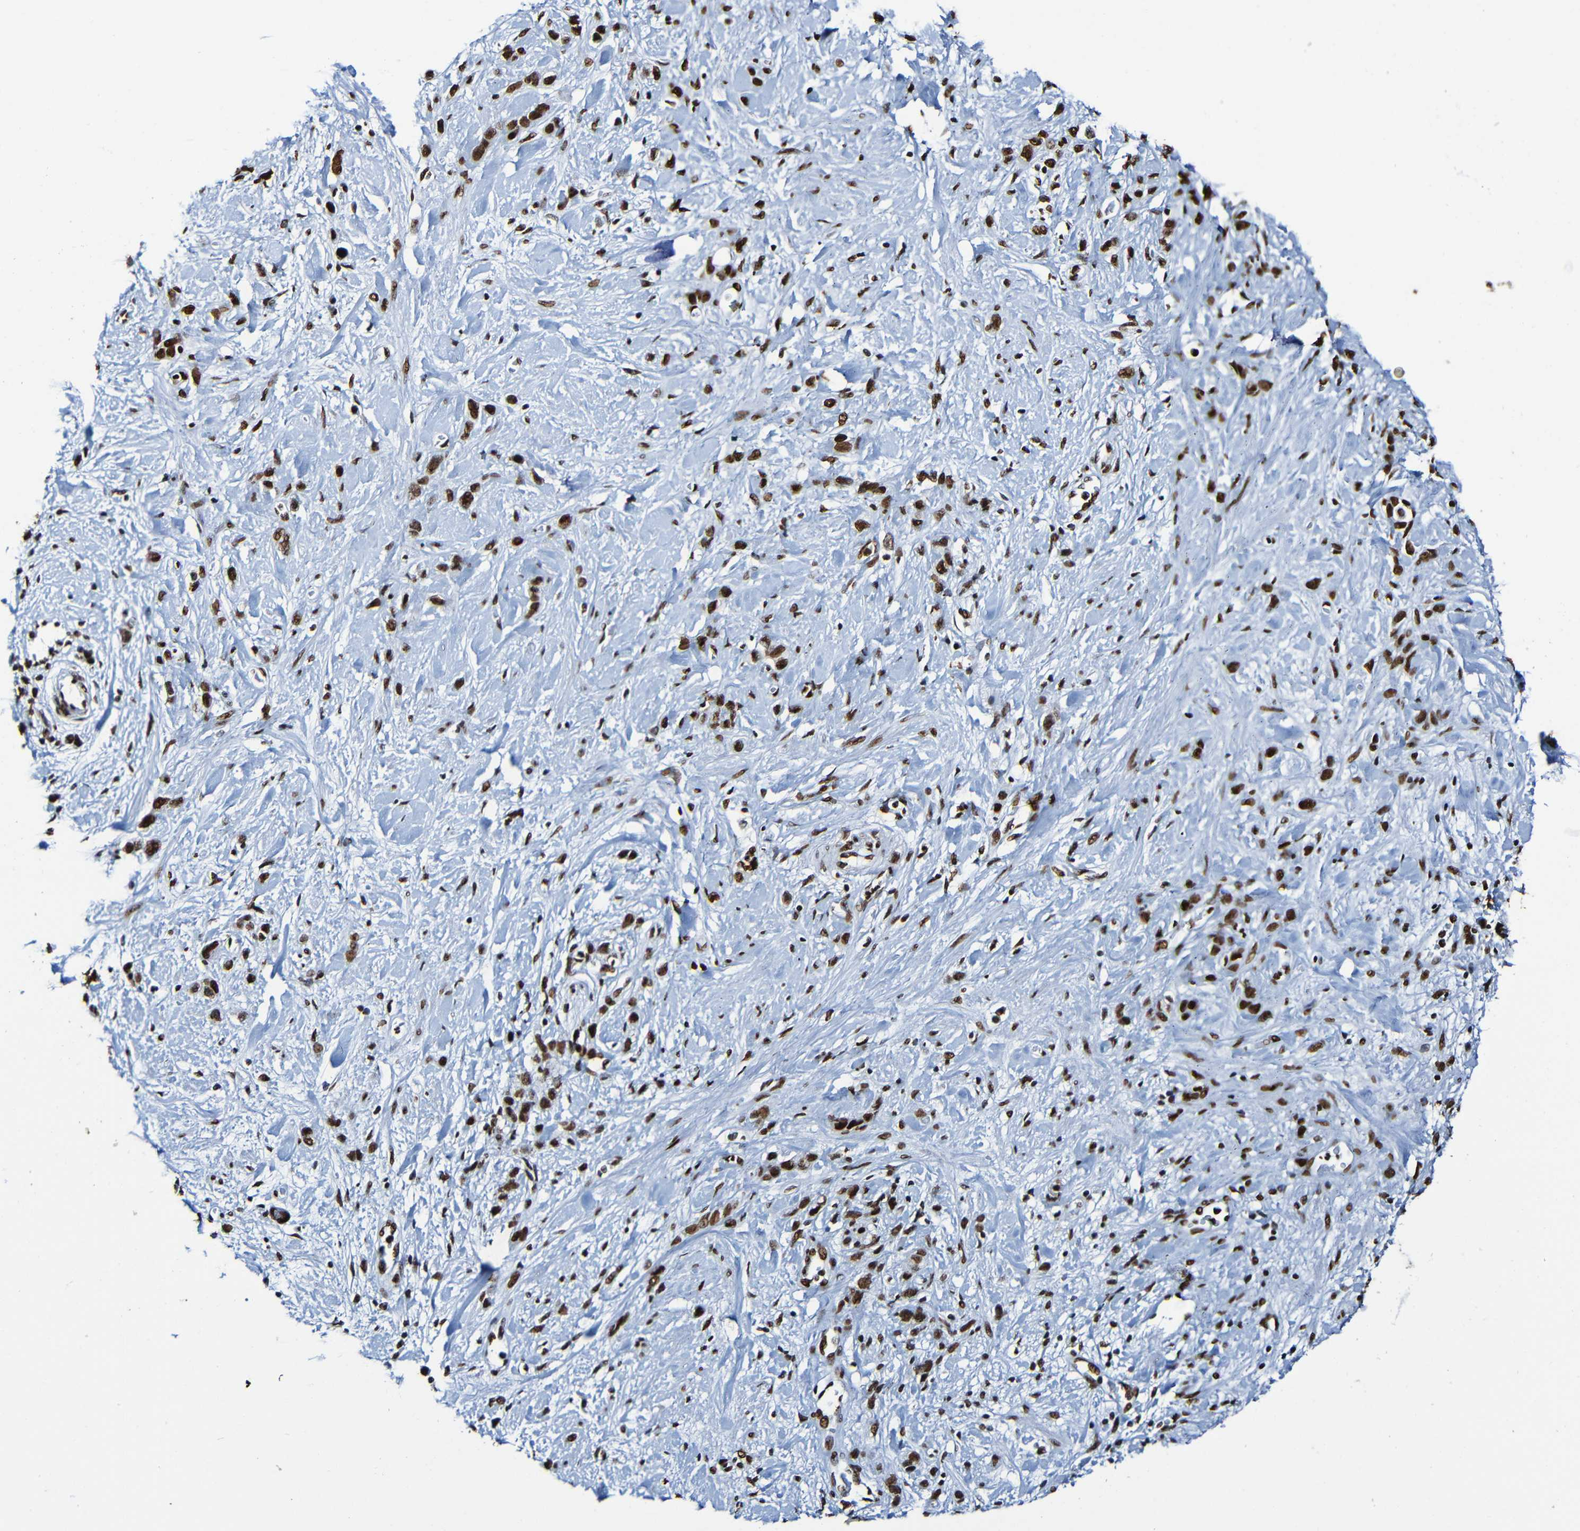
{"staining": {"intensity": "strong", "quantity": ">75%", "location": "nuclear"}, "tissue": "stomach cancer", "cell_type": "Tumor cells", "image_type": "cancer", "snomed": [{"axis": "morphology", "description": "Adenocarcinoma, NOS"}, {"axis": "morphology", "description": "Adenocarcinoma, High grade"}, {"axis": "topography", "description": "Stomach, upper"}, {"axis": "topography", "description": "Stomach, lower"}], "caption": "Immunohistochemistry (IHC) micrograph of neoplastic tissue: human stomach cancer (adenocarcinoma) stained using immunohistochemistry (IHC) shows high levels of strong protein expression localized specifically in the nuclear of tumor cells, appearing as a nuclear brown color.", "gene": "SRSF3", "patient": {"sex": "female", "age": 65}}